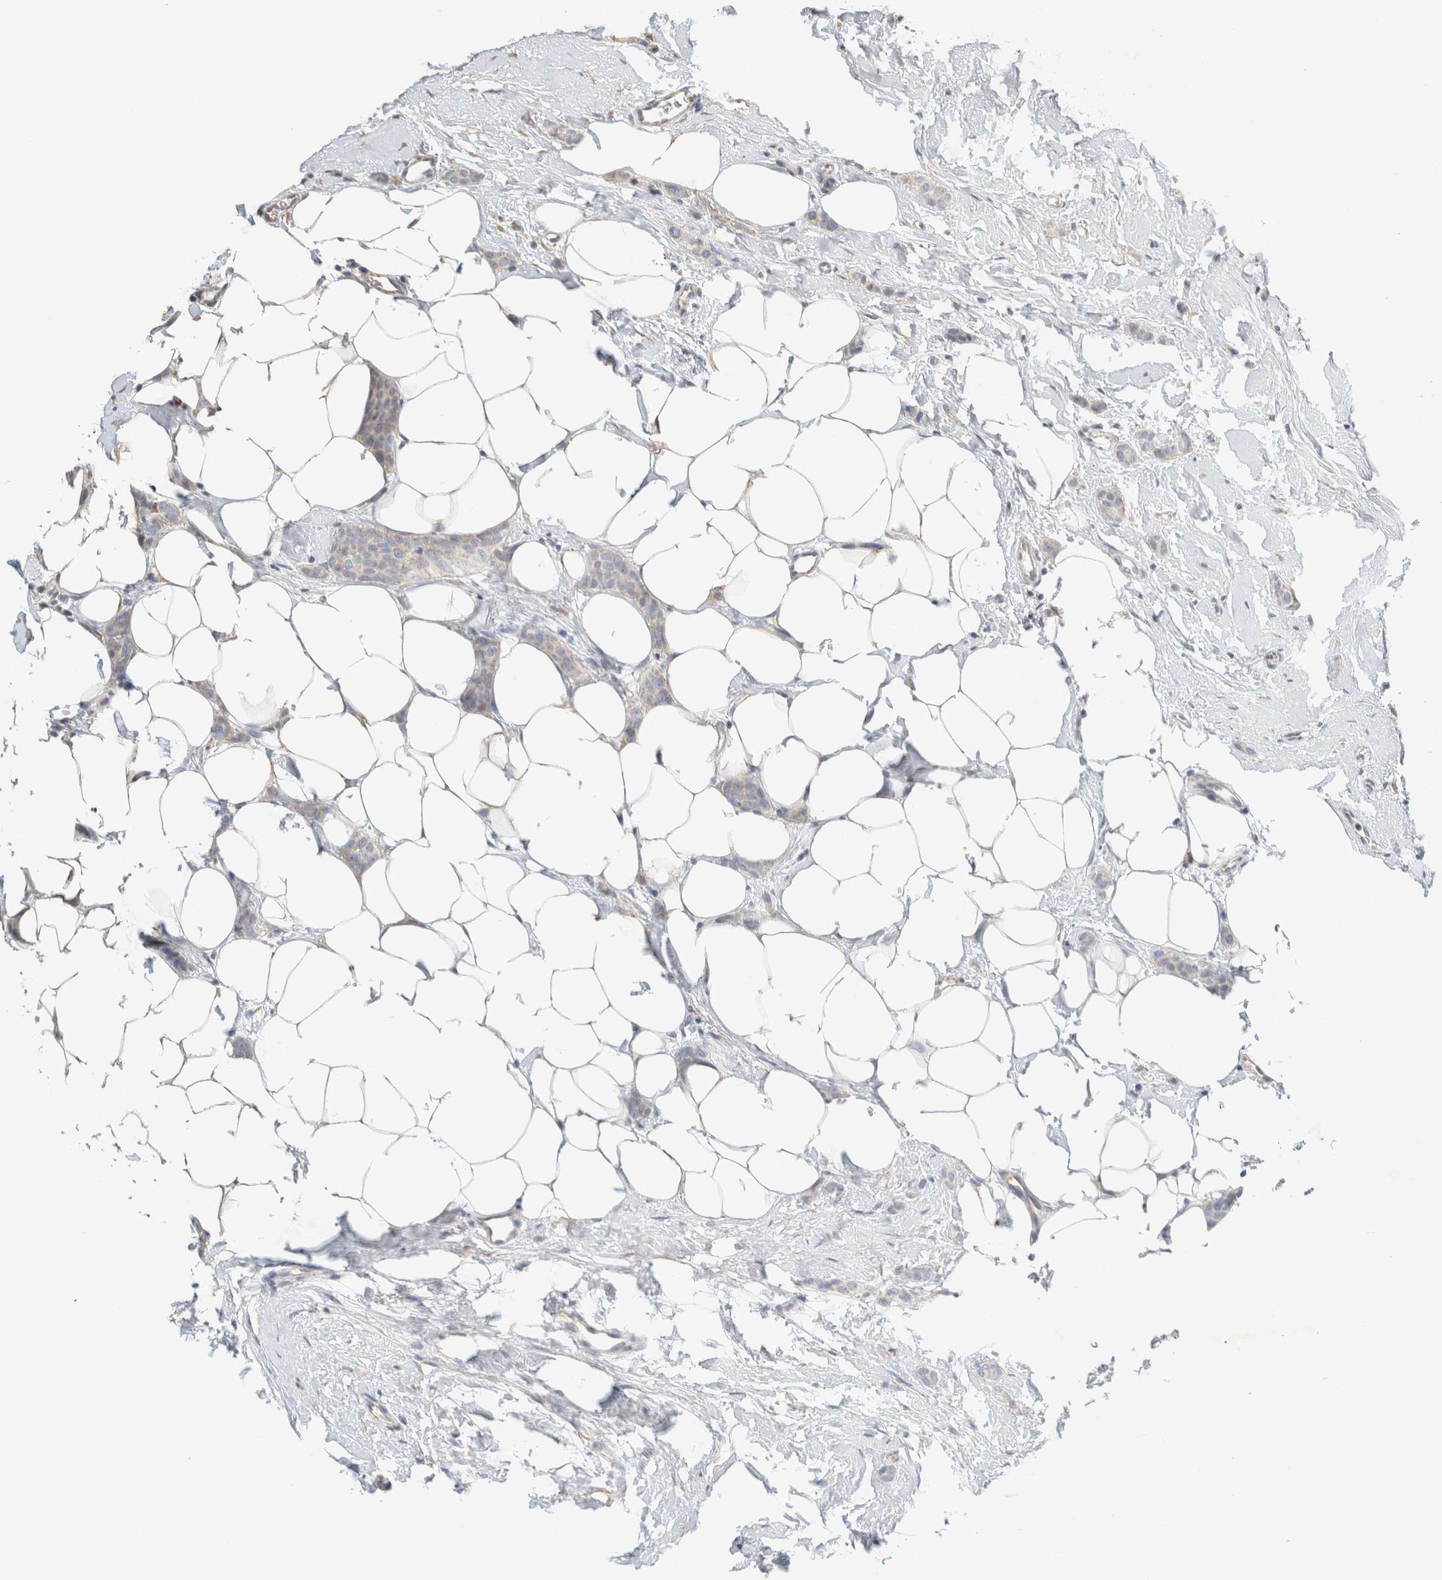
{"staining": {"intensity": "negative", "quantity": "none", "location": "none"}, "tissue": "breast cancer", "cell_type": "Tumor cells", "image_type": "cancer", "snomed": [{"axis": "morphology", "description": "Lobular carcinoma"}, {"axis": "topography", "description": "Skin"}, {"axis": "topography", "description": "Breast"}], "caption": "Immunohistochemical staining of human breast lobular carcinoma reveals no significant staining in tumor cells.", "gene": "NEFM", "patient": {"sex": "female", "age": 46}}